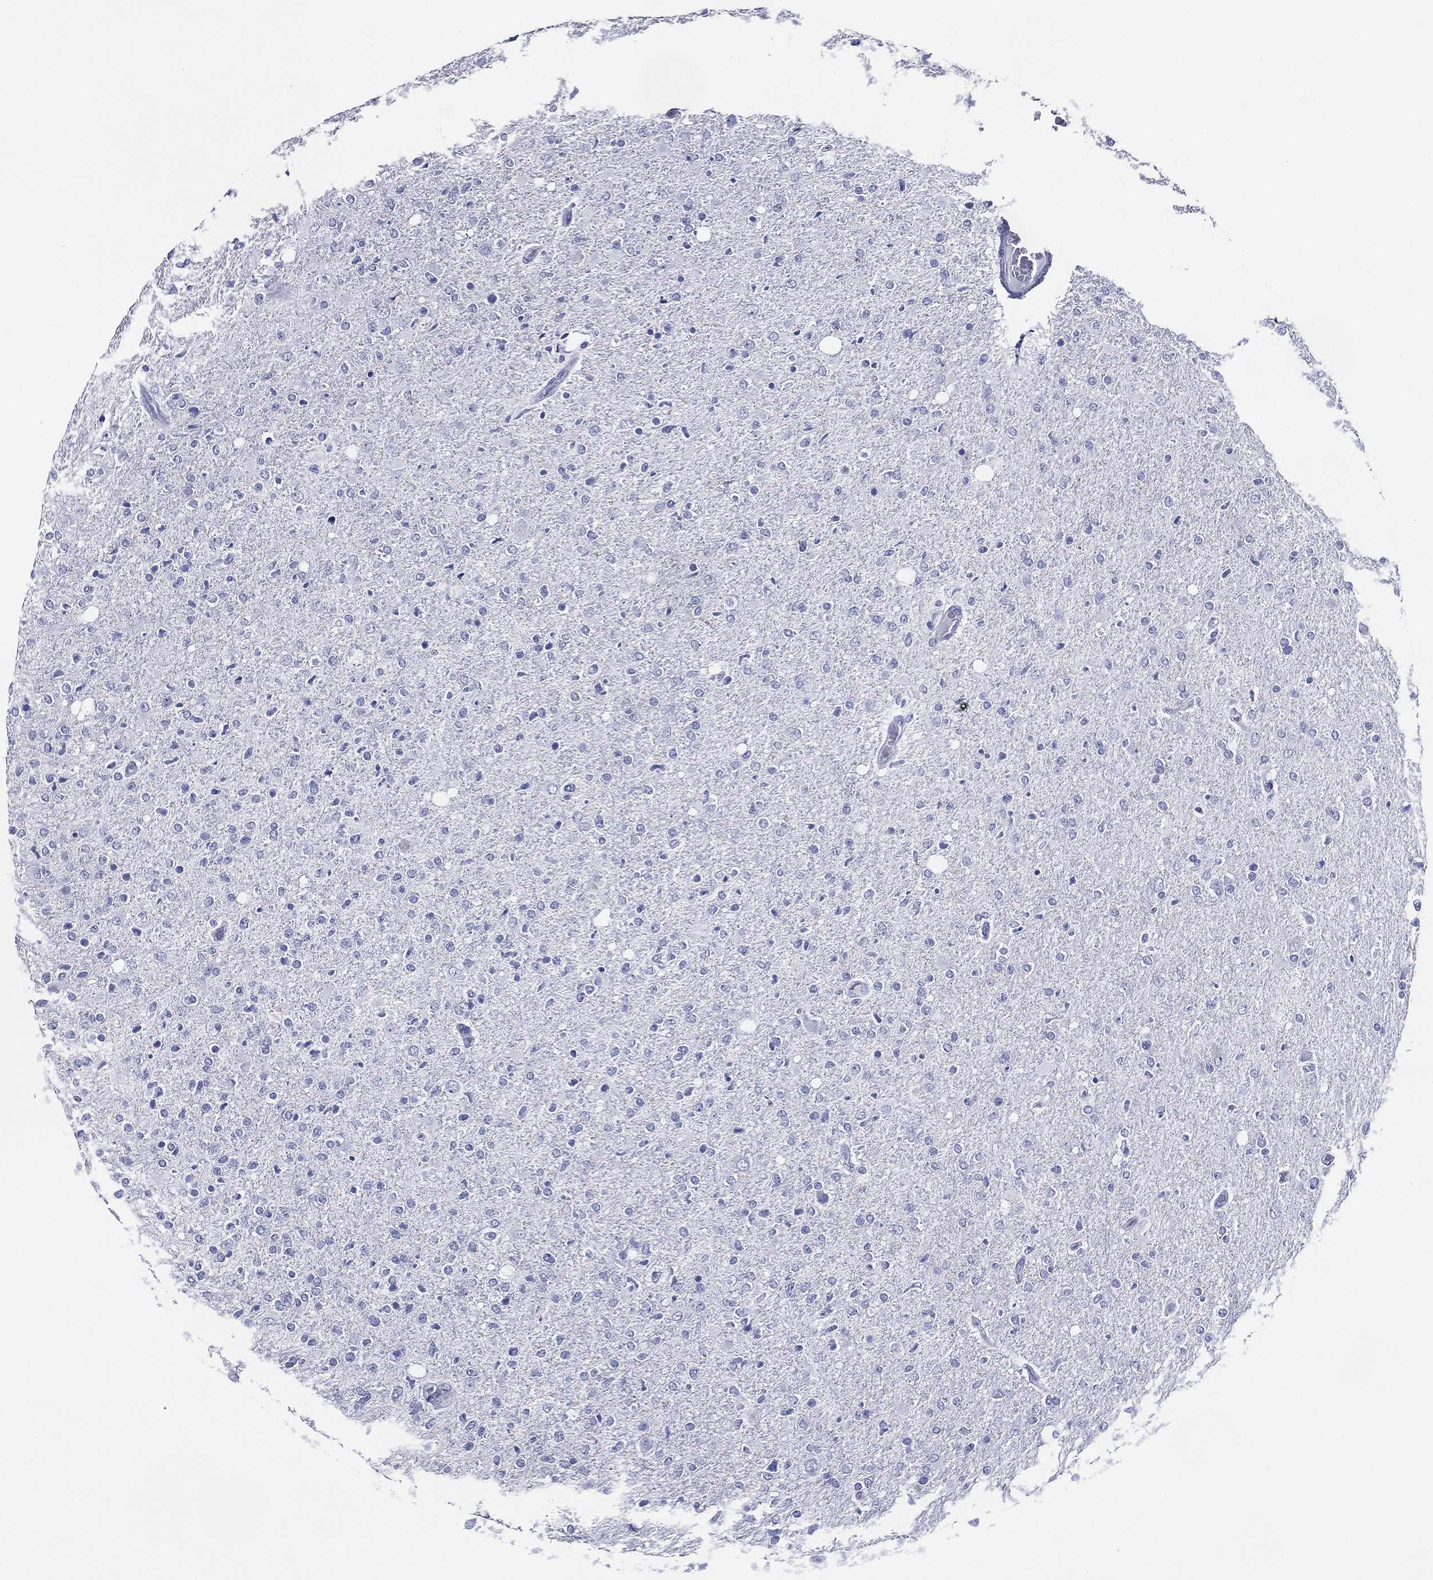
{"staining": {"intensity": "negative", "quantity": "none", "location": "none"}, "tissue": "glioma", "cell_type": "Tumor cells", "image_type": "cancer", "snomed": [{"axis": "morphology", "description": "Glioma, malignant, High grade"}, {"axis": "topography", "description": "Cerebral cortex"}], "caption": "This is an IHC photomicrograph of human glioma. There is no positivity in tumor cells.", "gene": "ACE2", "patient": {"sex": "male", "age": 70}}